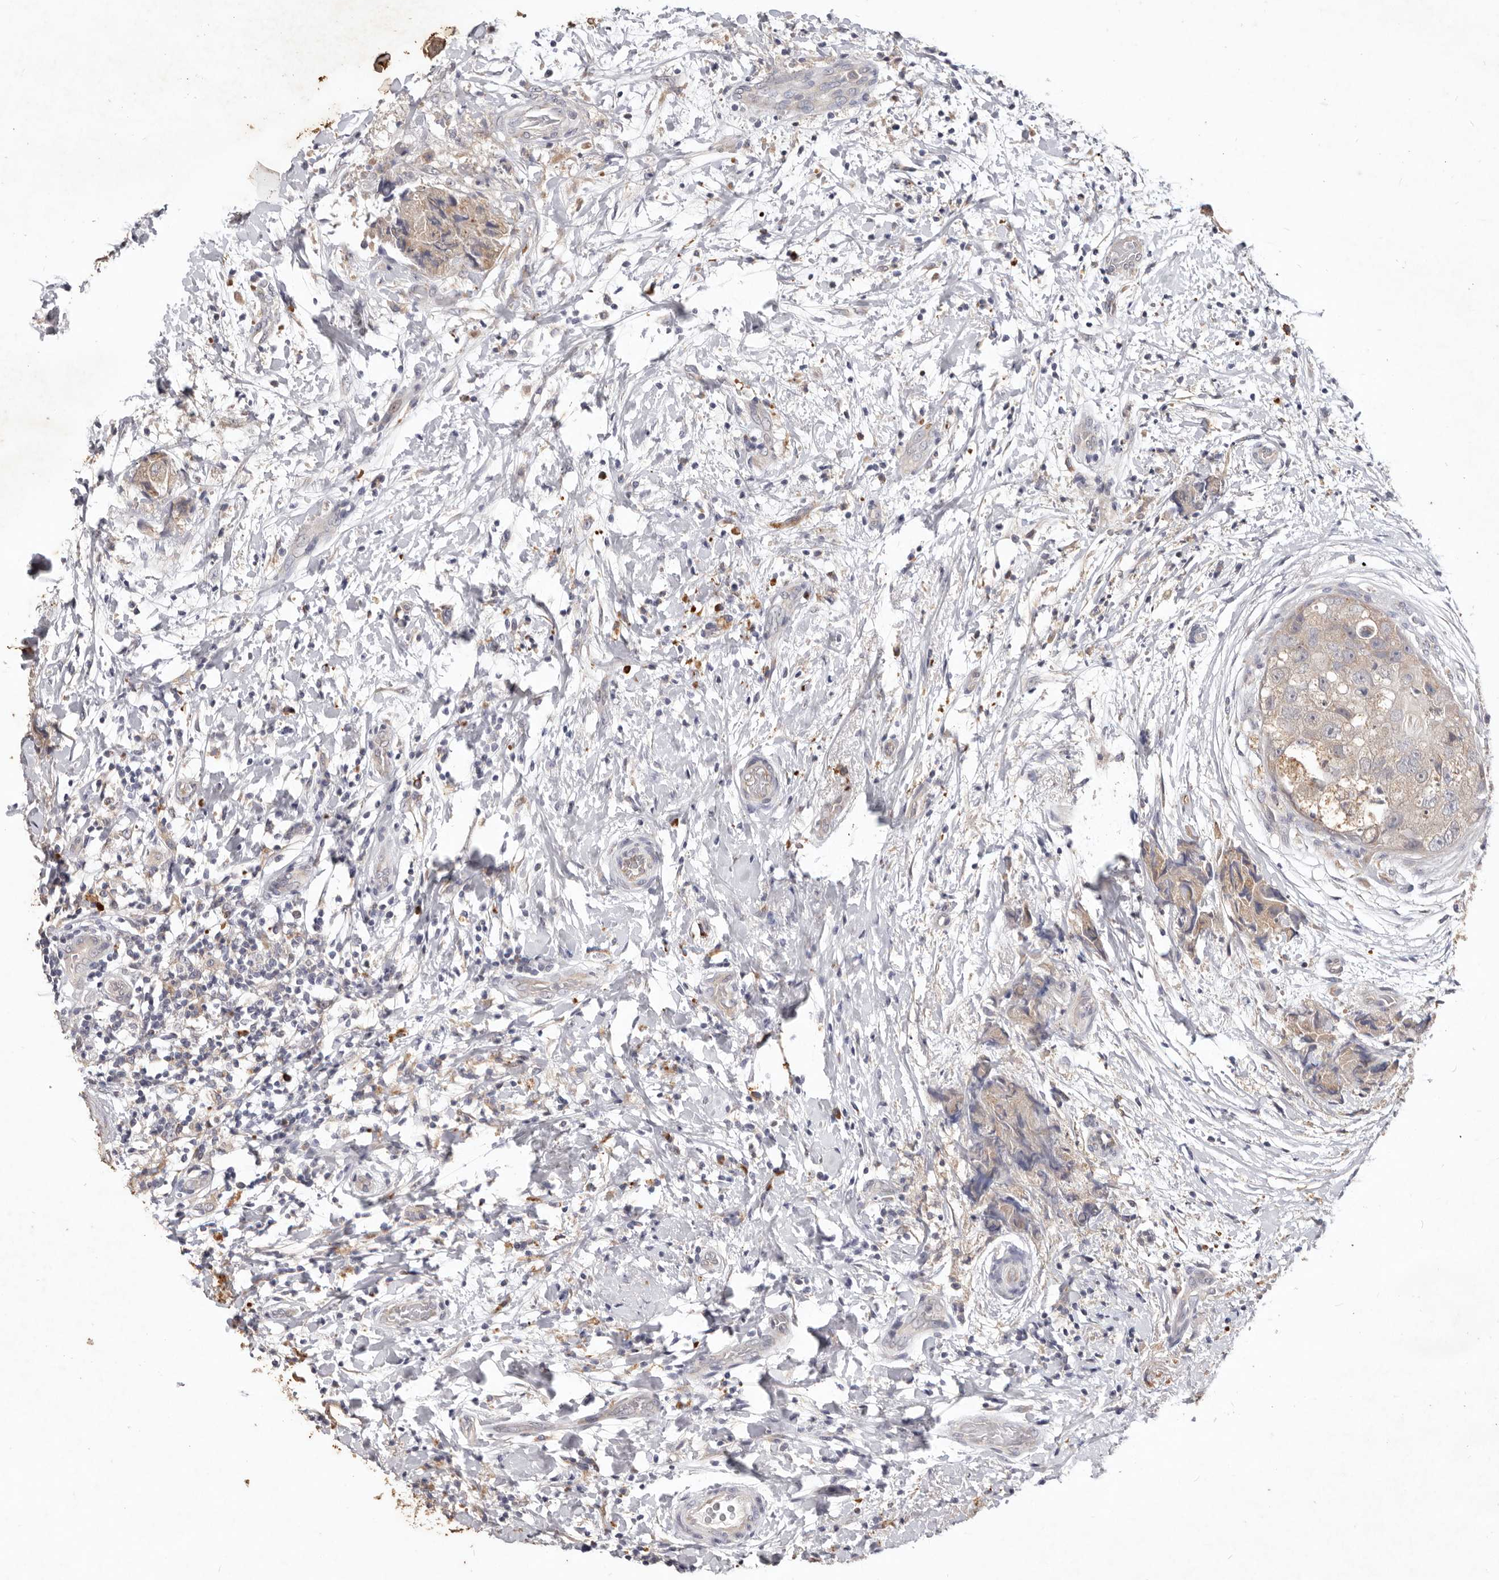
{"staining": {"intensity": "weak", "quantity": ">75%", "location": "cytoplasmic/membranous"}, "tissue": "breast cancer", "cell_type": "Tumor cells", "image_type": "cancer", "snomed": [{"axis": "morphology", "description": "Normal tissue, NOS"}, {"axis": "morphology", "description": "Duct carcinoma"}, {"axis": "topography", "description": "Breast"}], "caption": "Immunohistochemical staining of breast cancer displays weak cytoplasmic/membranous protein staining in about >75% of tumor cells. The staining is performed using DAB (3,3'-diaminobenzidine) brown chromogen to label protein expression. The nuclei are counter-stained blue using hematoxylin.", "gene": "WDR77", "patient": {"sex": "female", "age": 62}}